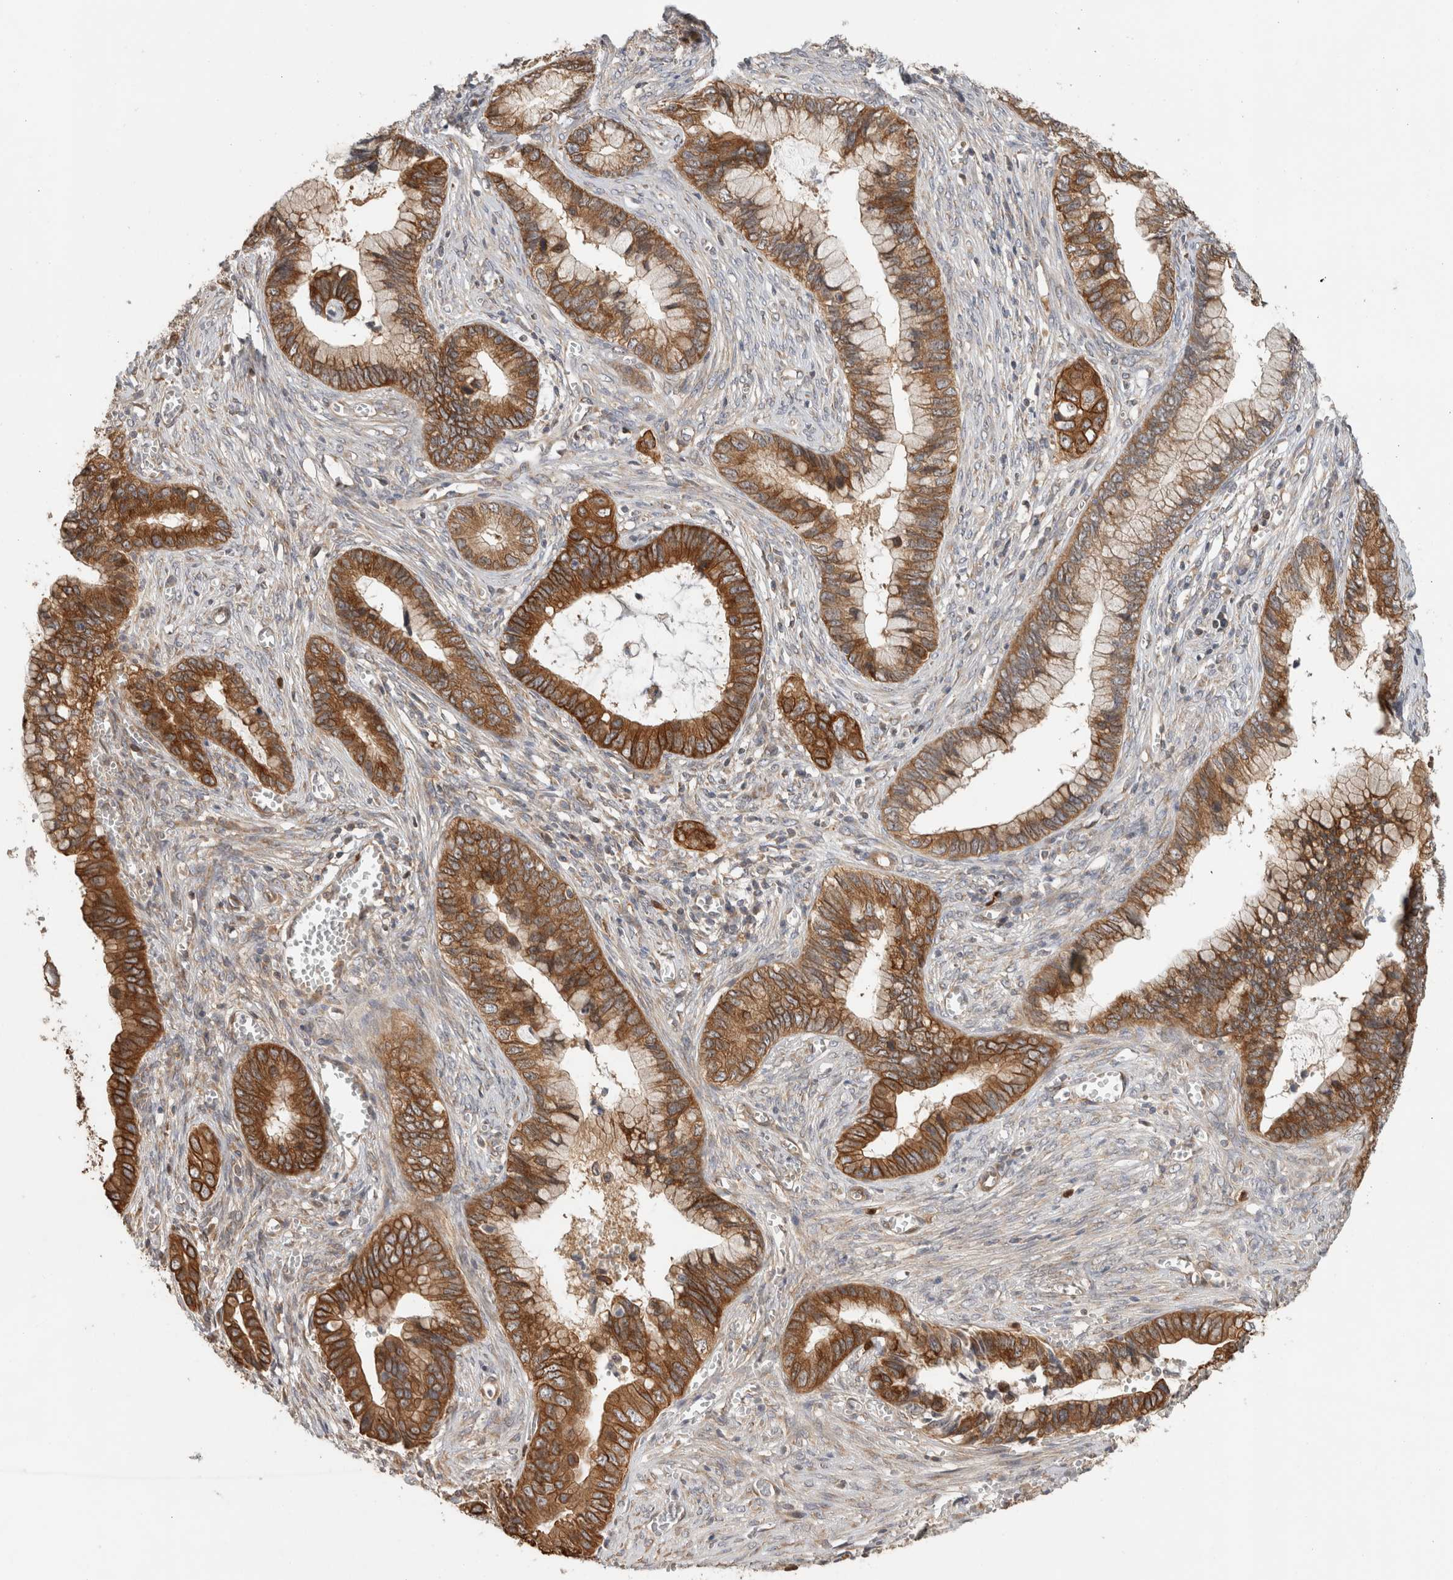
{"staining": {"intensity": "strong", "quantity": ">75%", "location": "cytoplasmic/membranous"}, "tissue": "cervical cancer", "cell_type": "Tumor cells", "image_type": "cancer", "snomed": [{"axis": "morphology", "description": "Adenocarcinoma, NOS"}, {"axis": "topography", "description": "Cervix"}], "caption": "A photomicrograph showing strong cytoplasmic/membranous expression in approximately >75% of tumor cells in cervical cancer (adenocarcinoma), as visualized by brown immunohistochemical staining.", "gene": "PUM1", "patient": {"sex": "female", "age": 44}}